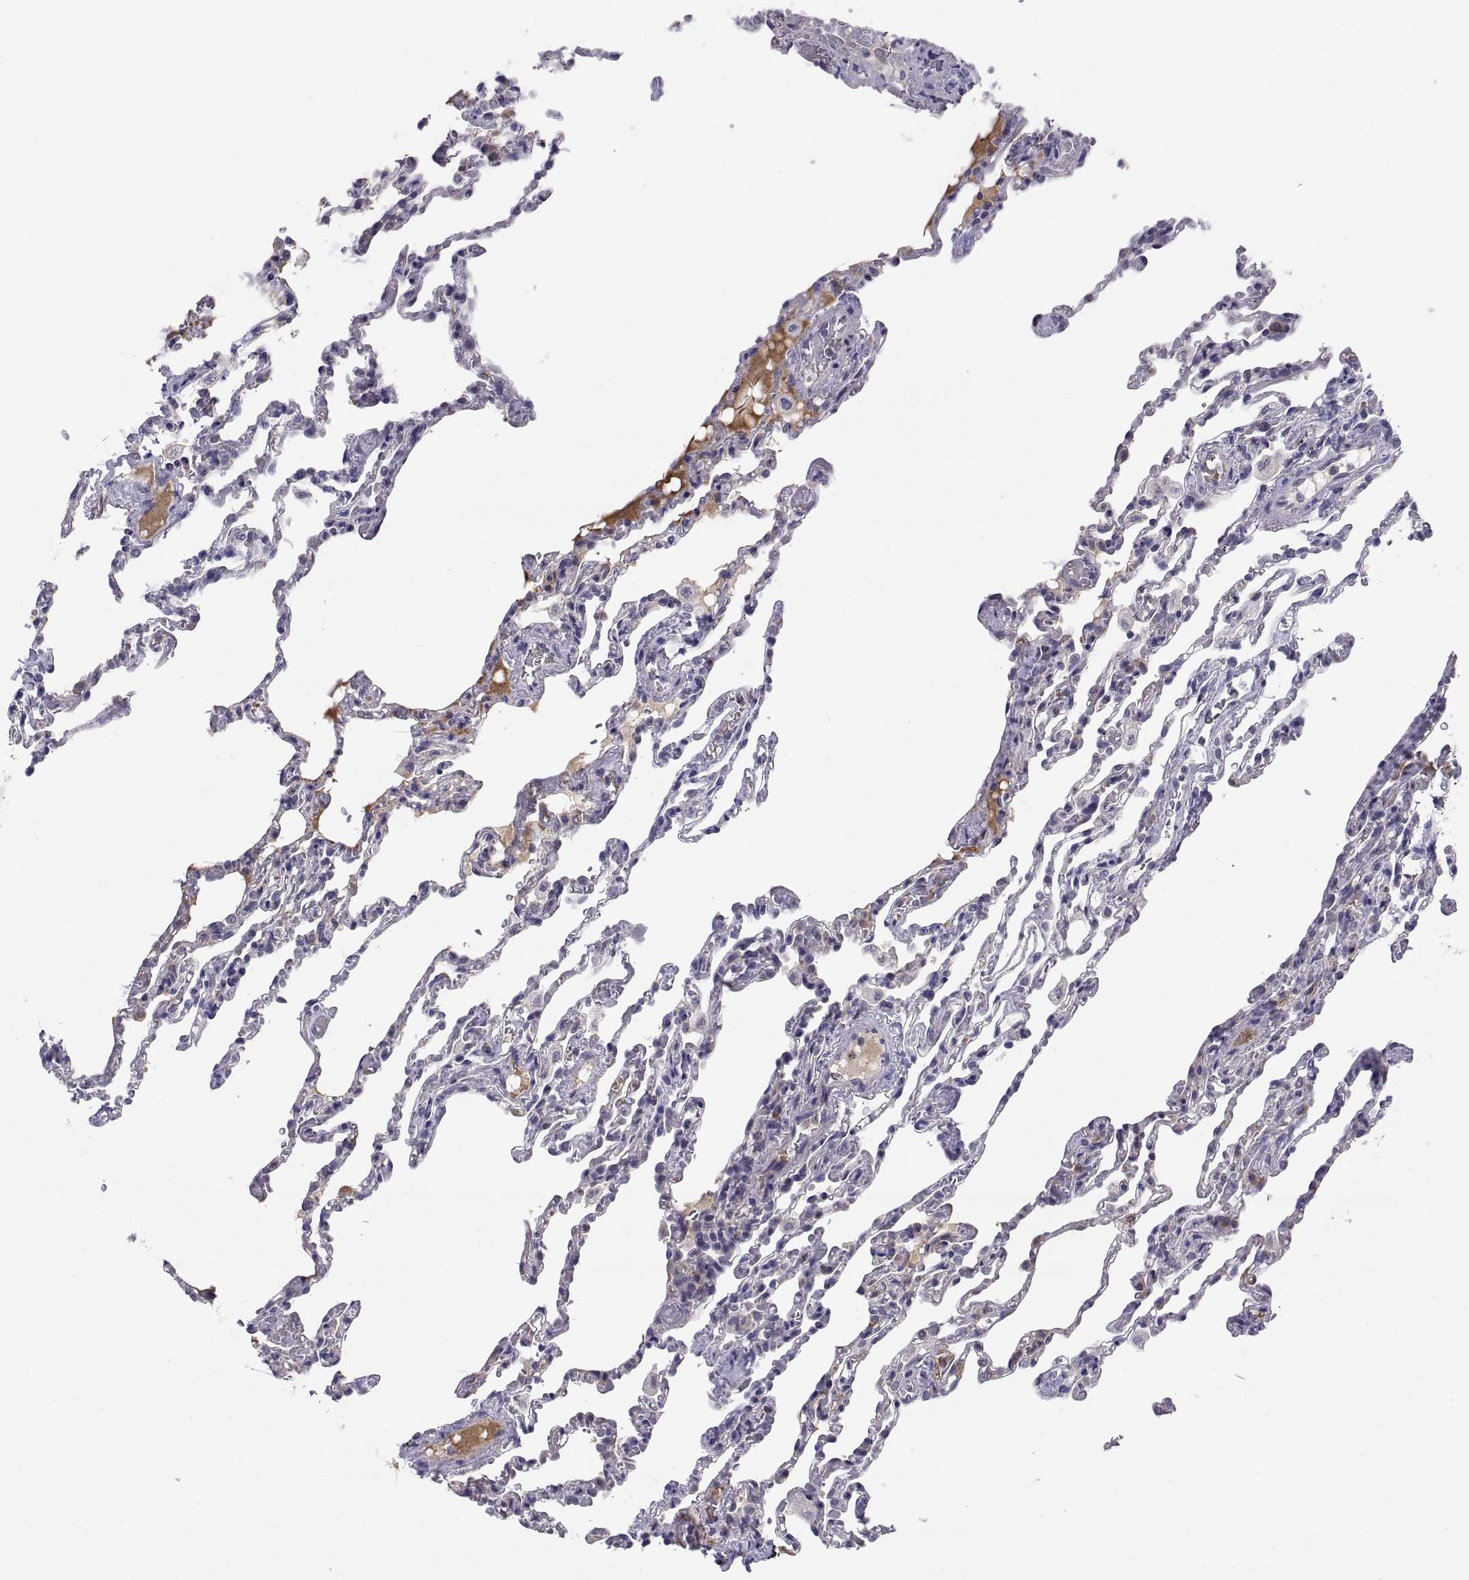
{"staining": {"intensity": "negative", "quantity": "none", "location": "none"}, "tissue": "lung", "cell_type": "Alveolar cells", "image_type": "normal", "snomed": [{"axis": "morphology", "description": "Normal tissue, NOS"}, {"axis": "topography", "description": "Lung"}], "caption": "Immunohistochemistry of unremarkable human lung exhibits no positivity in alveolar cells. (Stains: DAB immunohistochemistry with hematoxylin counter stain, Microscopy: brightfield microscopy at high magnification).", "gene": "PKP1", "patient": {"sex": "female", "age": 43}}